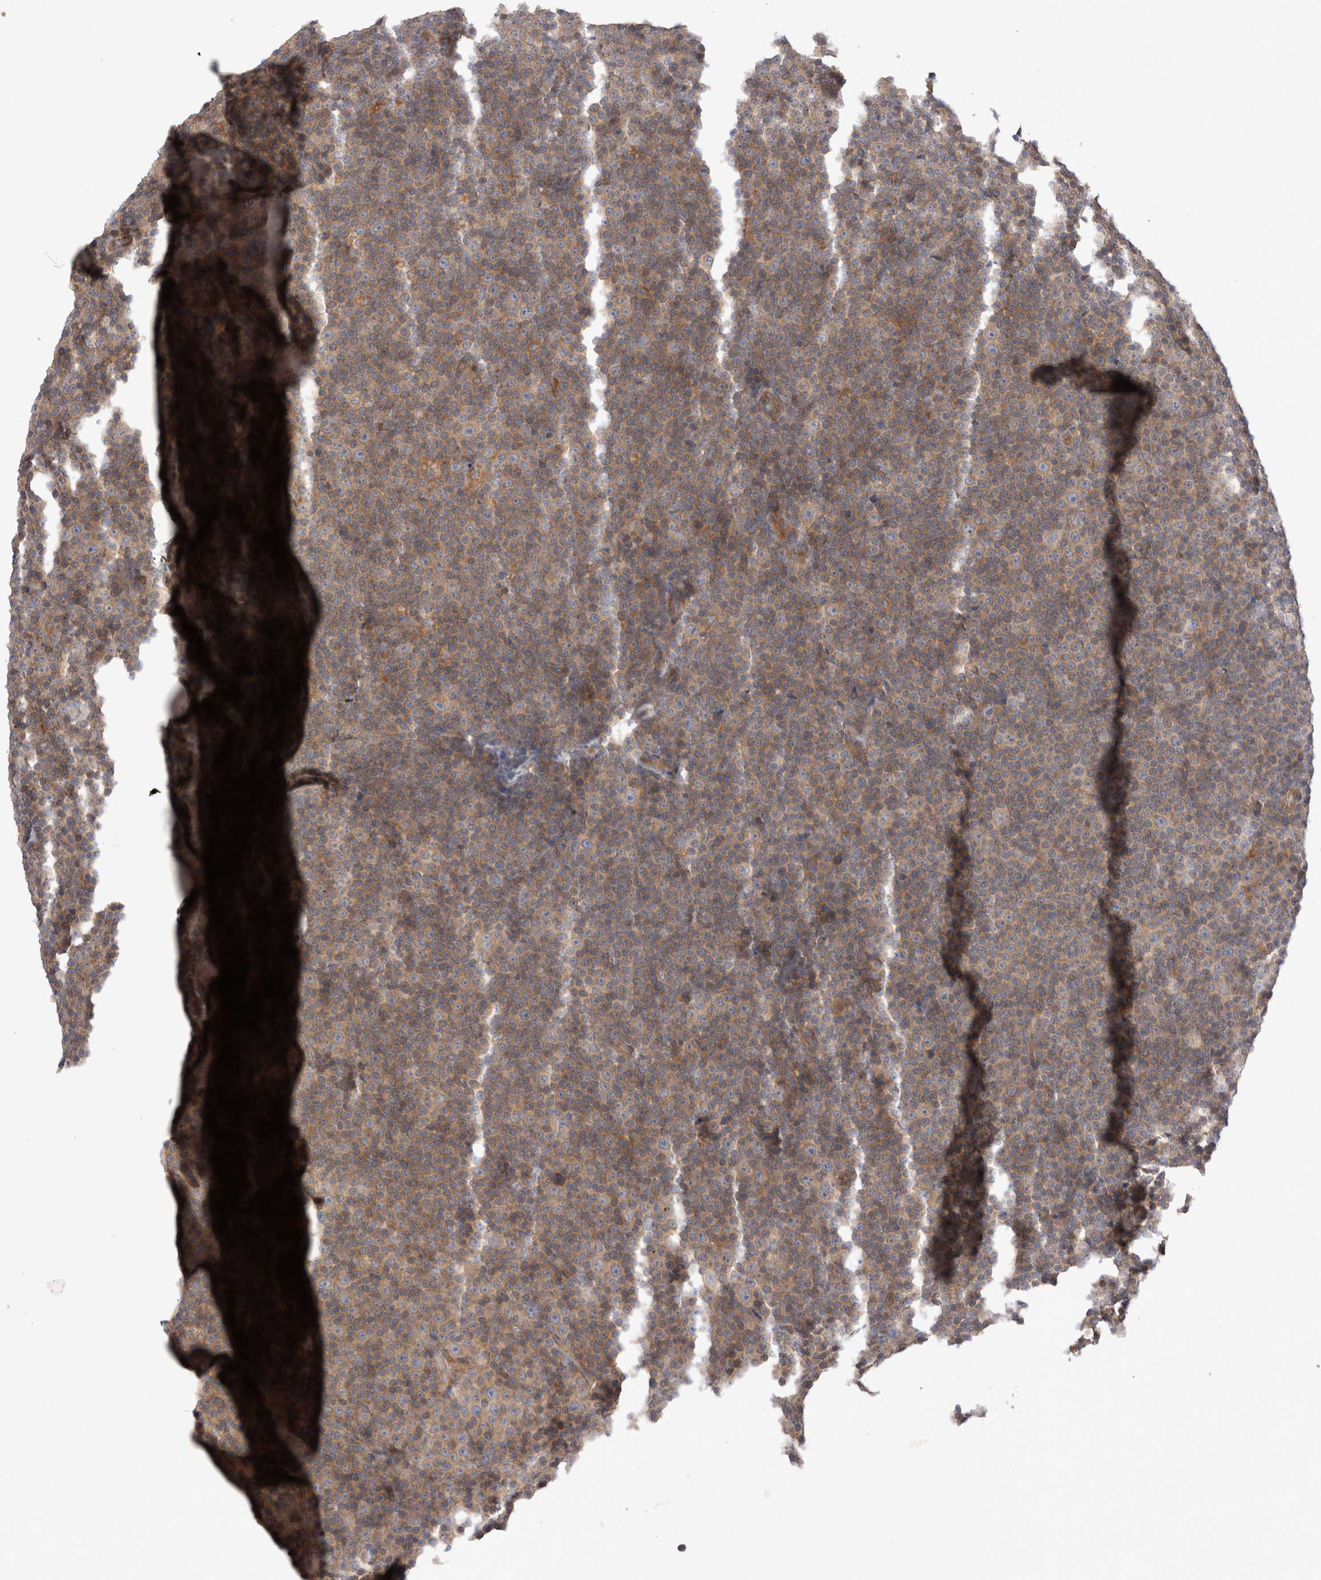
{"staining": {"intensity": "weak", "quantity": ">75%", "location": "cytoplasmic/membranous"}, "tissue": "lymphoma", "cell_type": "Tumor cells", "image_type": "cancer", "snomed": [{"axis": "morphology", "description": "Malignant lymphoma, non-Hodgkin's type, Low grade"}, {"axis": "topography", "description": "Lymph node"}], "caption": "Immunohistochemical staining of human lymphoma exhibits low levels of weak cytoplasmic/membranous positivity in about >75% of tumor cells.", "gene": "PDCD10", "patient": {"sex": "female", "age": 67}}